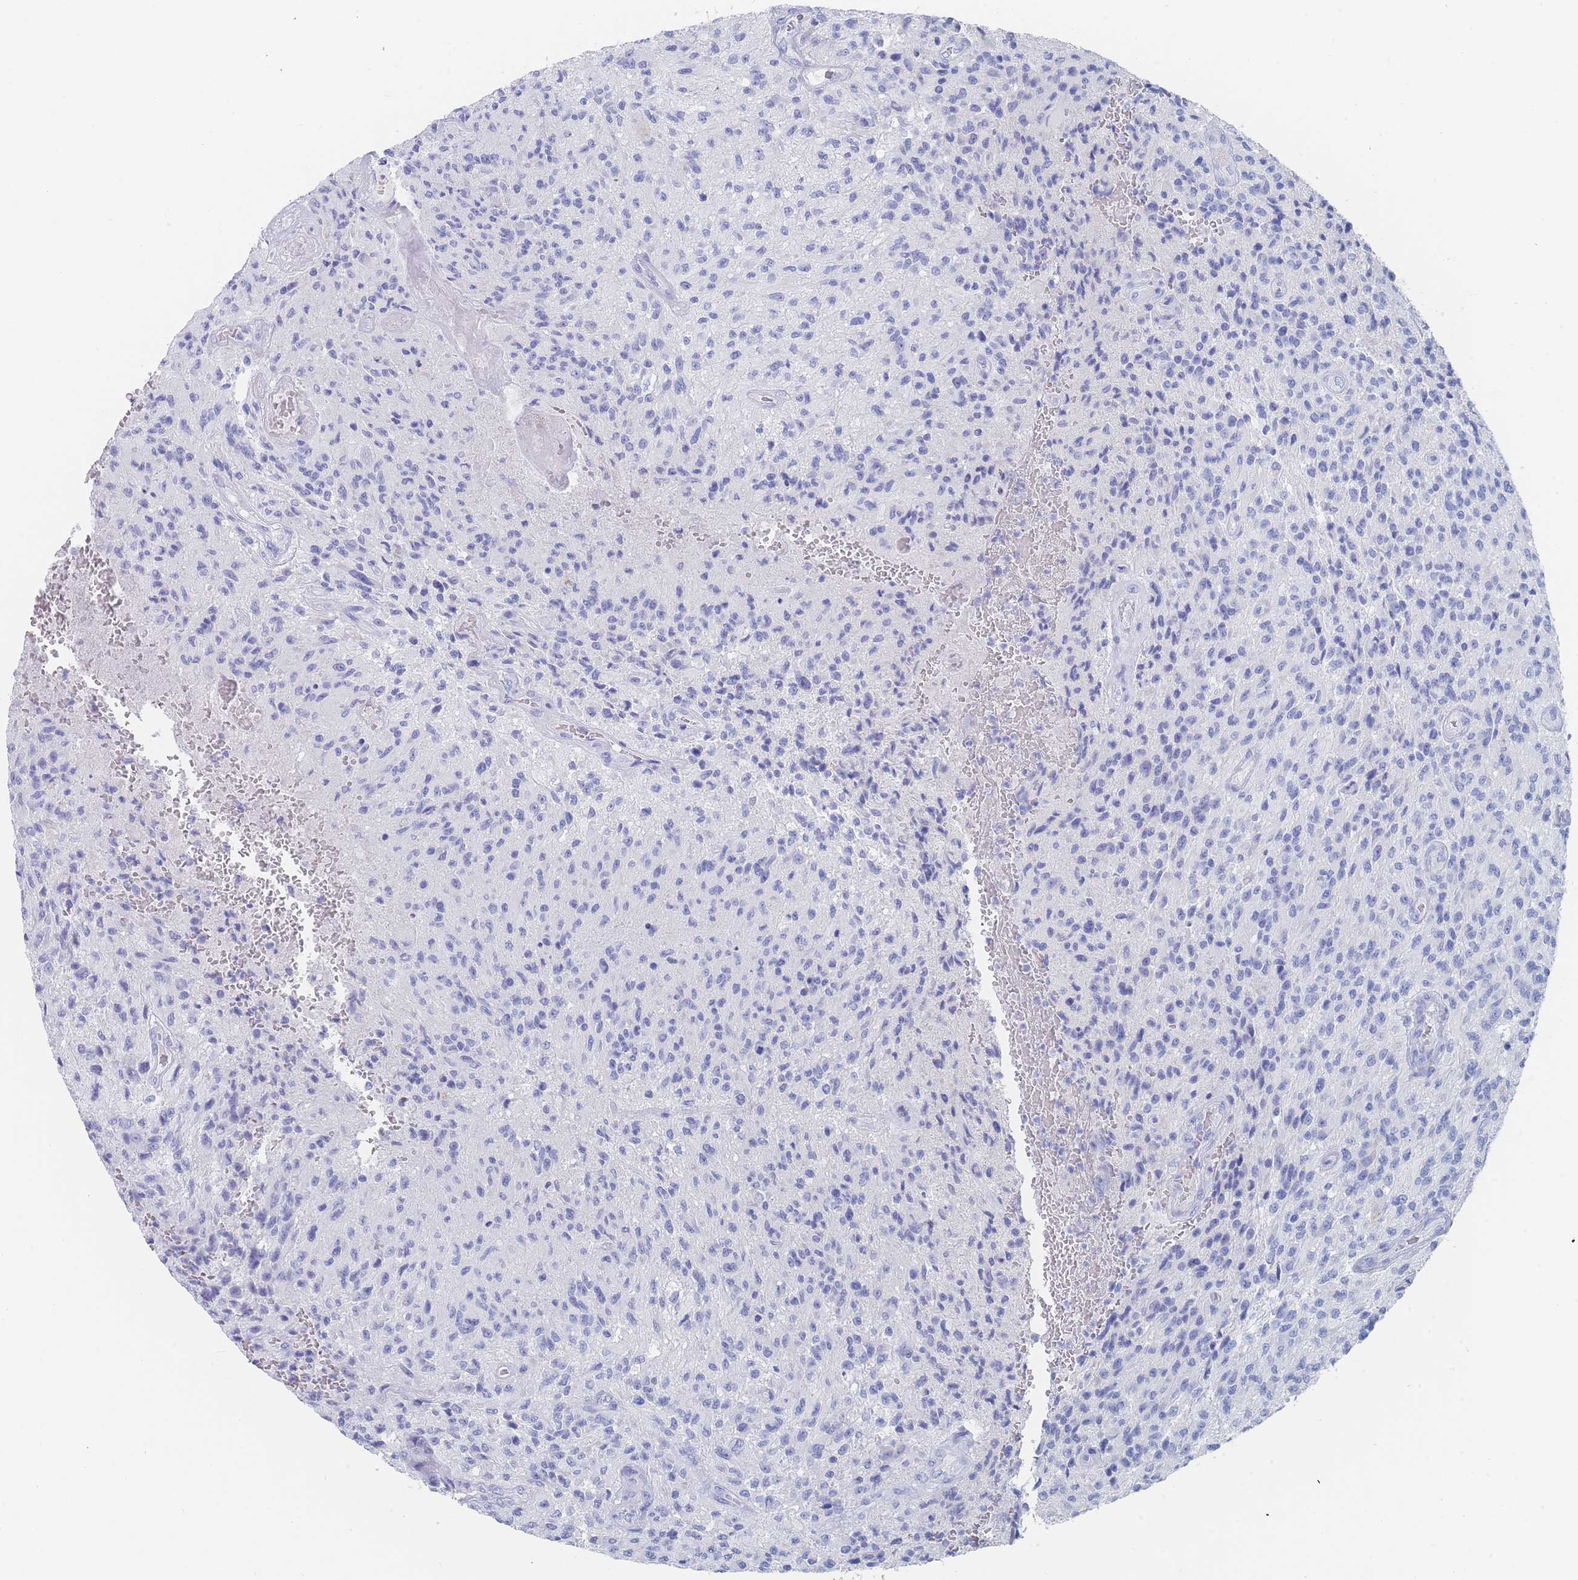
{"staining": {"intensity": "negative", "quantity": "none", "location": "none"}, "tissue": "glioma", "cell_type": "Tumor cells", "image_type": "cancer", "snomed": [{"axis": "morphology", "description": "Normal tissue, NOS"}, {"axis": "morphology", "description": "Glioma, malignant, High grade"}, {"axis": "topography", "description": "Cerebral cortex"}], "caption": "High power microscopy histopathology image of an IHC photomicrograph of malignant glioma (high-grade), revealing no significant positivity in tumor cells.", "gene": "SLC25A35", "patient": {"sex": "male", "age": 56}}